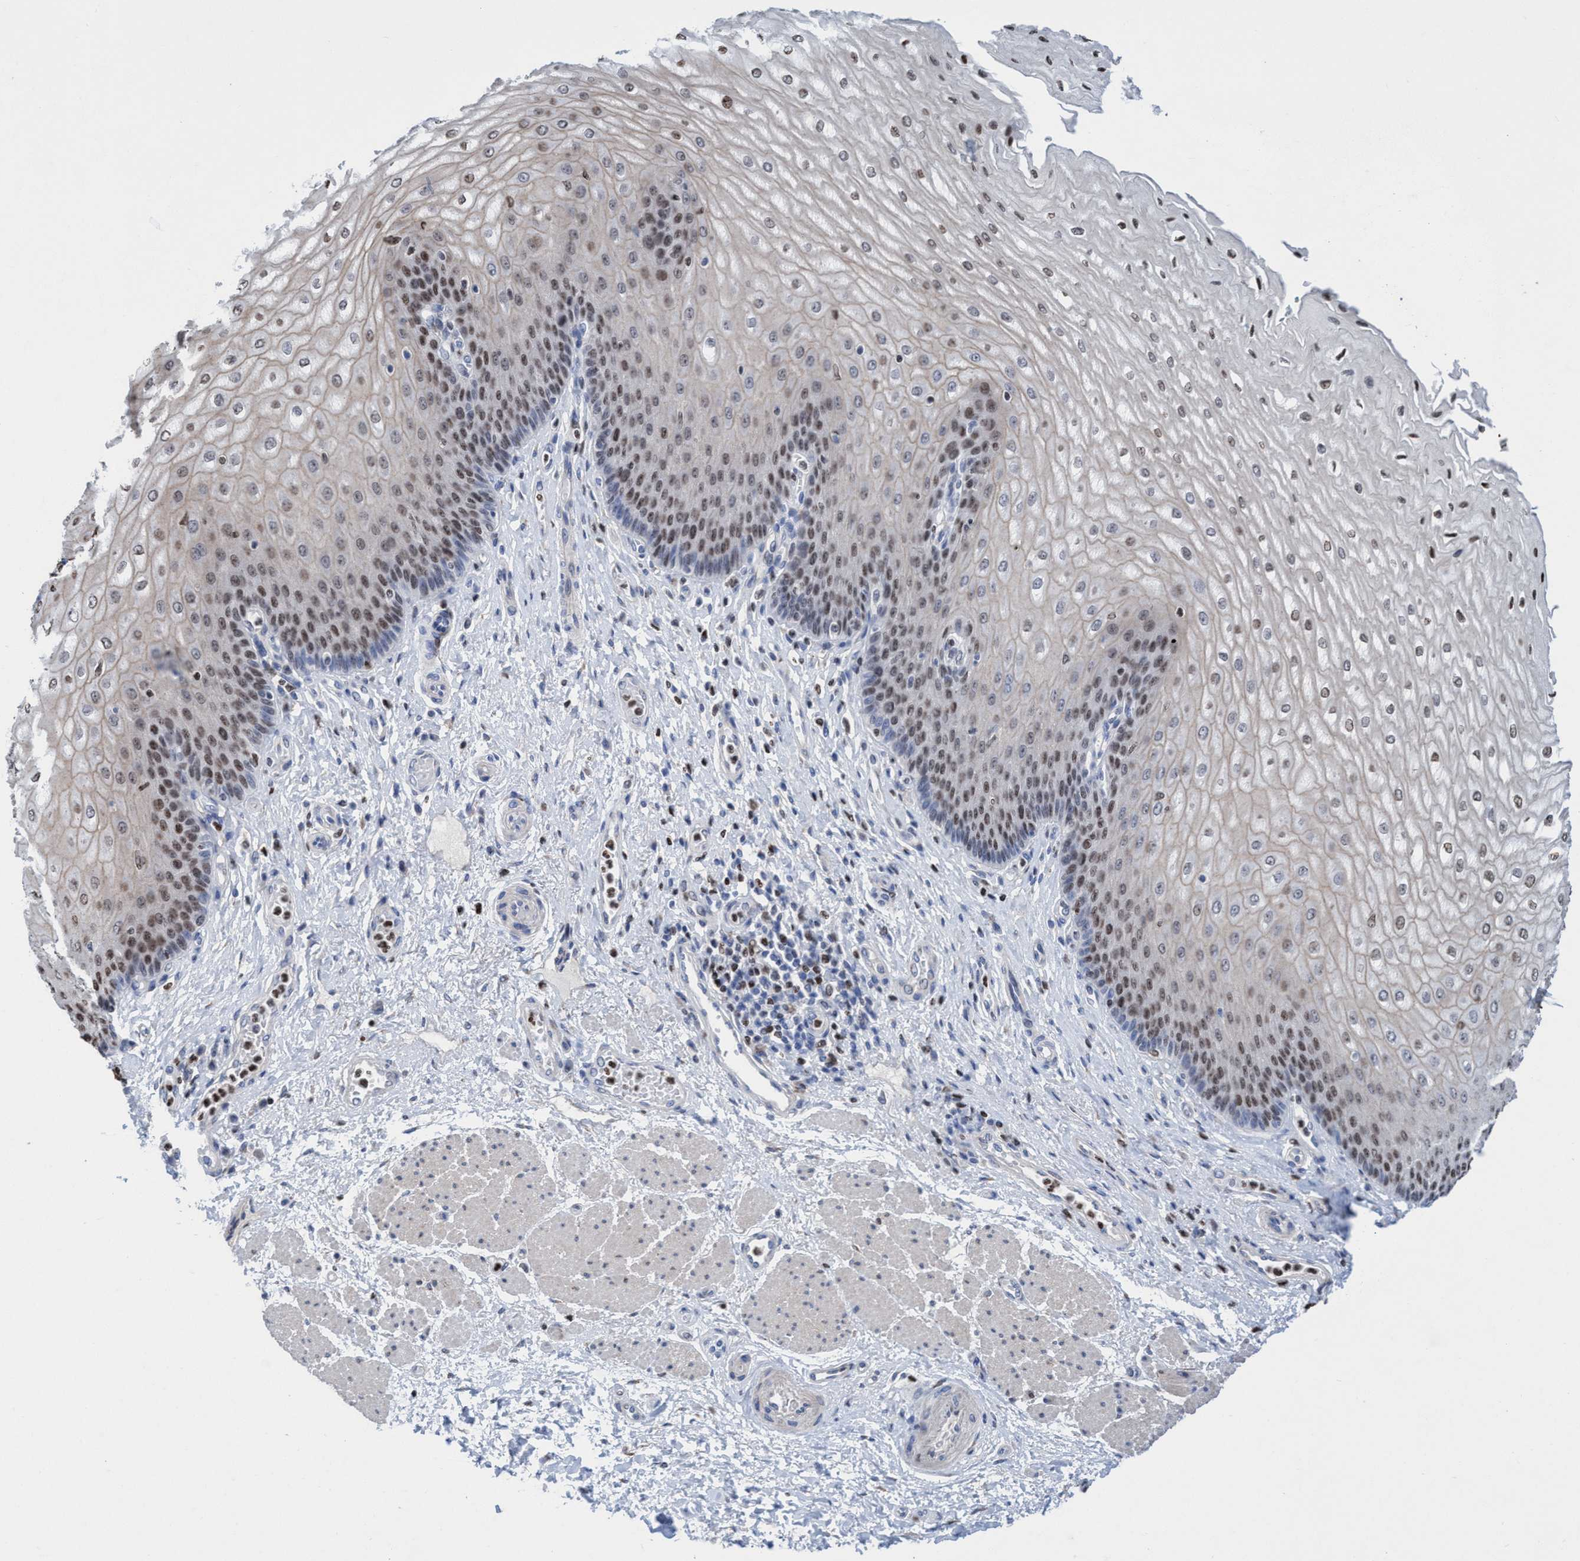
{"staining": {"intensity": "moderate", "quantity": ">75%", "location": "nuclear"}, "tissue": "esophagus", "cell_type": "Squamous epithelial cells", "image_type": "normal", "snomed": [{"axis": "morphology", "description": "Normal tissue, NOS"}, {"axis": "topography", "description": "Esophagus"}], "caption": "DAB immunohistochemical staining of normal human esophagus exhibits moderate nuclear protein positivity in approximately >75% of squamous epithelial cells.", "gene": "CBX2", "patient": {"sex": "male", "age": 54}}